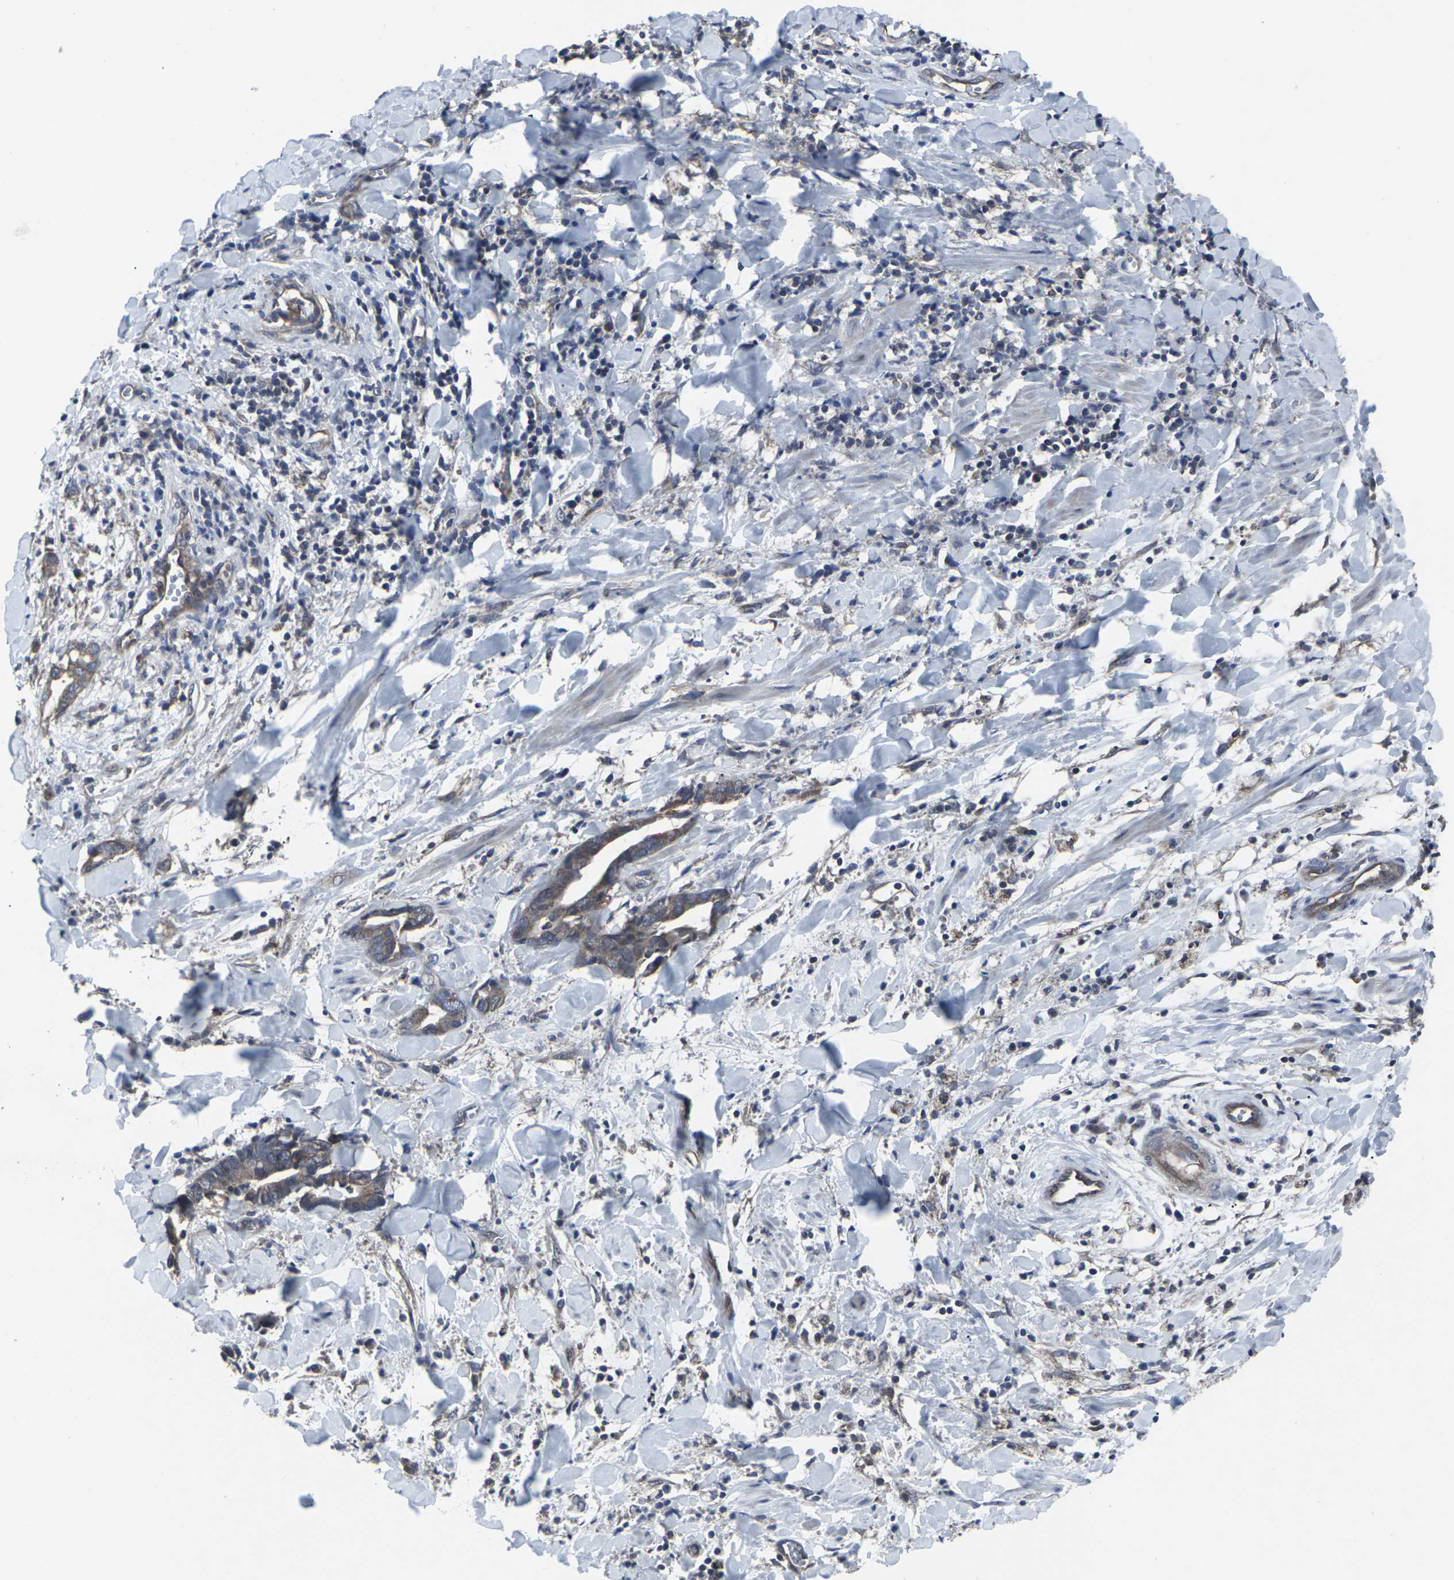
{"staining": {"intensity": "moderate", "quantity": ">75%", "location": "cytoplasmic/membranous"}, "tissue": "cervical cancer", "cell_type": "Tumor cells", "image_type": "cancer", "snomed": [{"axis": "morphology", "description": "Adenocarcinoma, NOS"}, {"axis": "topography", "description": "Cervix"}], "caption": "Immunohistochemistry micrograph of human cervical cancer stained for a protein (brown), which displays medium levels of moderate cytoplasmic/membranous staining in approximately >75% of tumor cells.", "gene": "MAPKAPK2", "patient": {"sex": "female", "age": 44}}